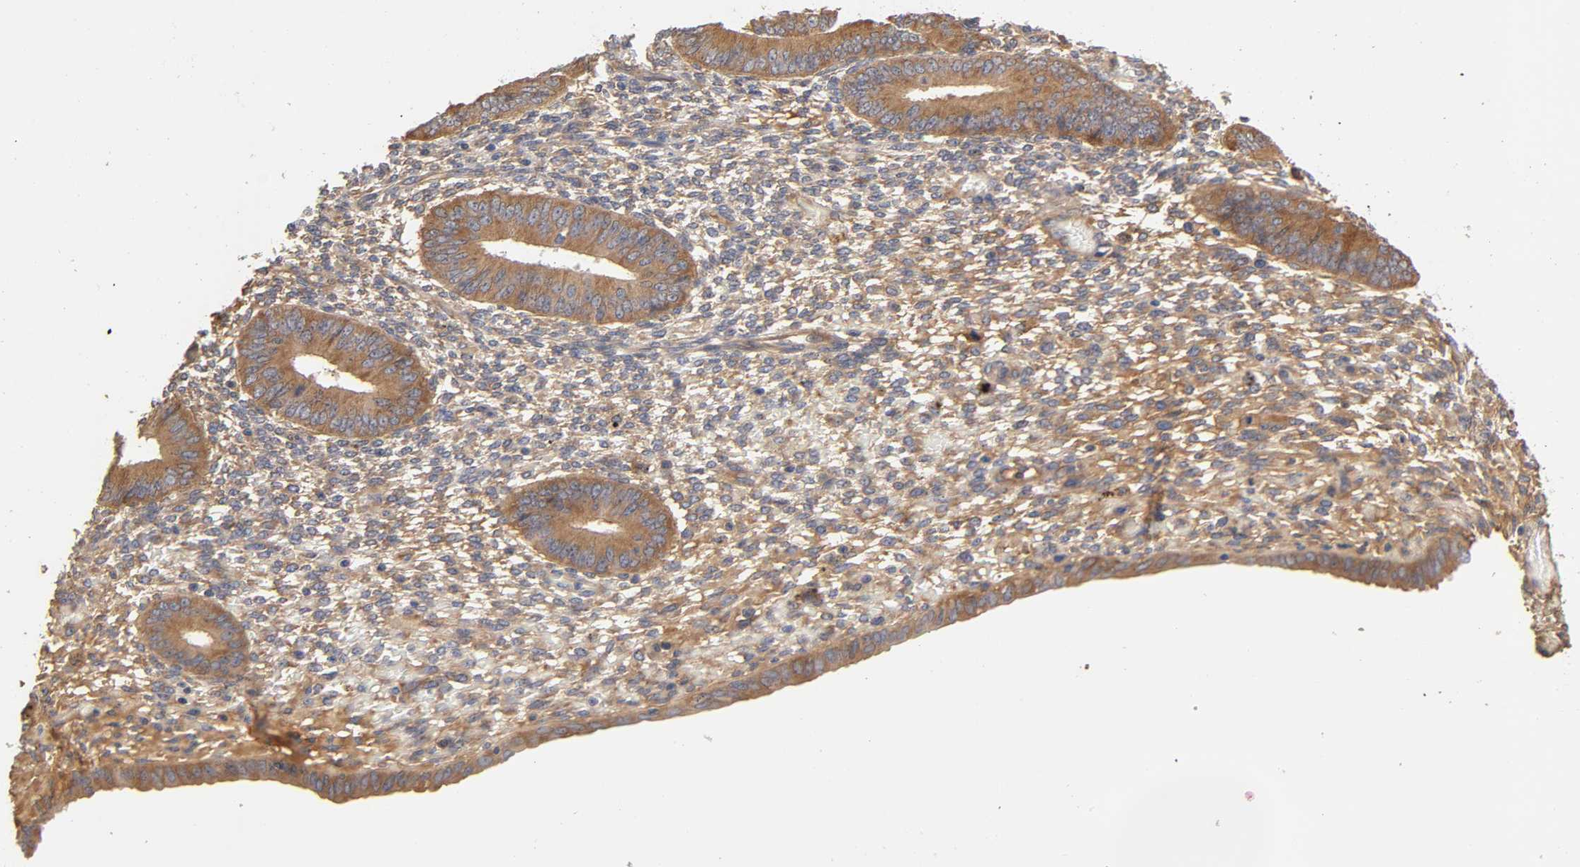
{"staining": {"intensity": "moderate", "quantity": ">75%", "location": "cytoplasmic/membranous"}, "tissue": "endometrium", "cell_type": "Cells in endometrial stroma", "image_type": "normal", "snomed": [{"axis": "morphology", "description": "Normal tissue, NOS"}, {"axis": "topography", "description": "Endometrium"}], "caption": "Cells in endometrial stroma exhibit moderate cytoplasmic/membranous staining in approximately >75% of cells in benign endometrium. Immunohistochemistry (ihc) stains the protein in brown and the nuclei are stained blue.", "gene": "RPS29", "patient": {"sex": "female", "age": 42}}